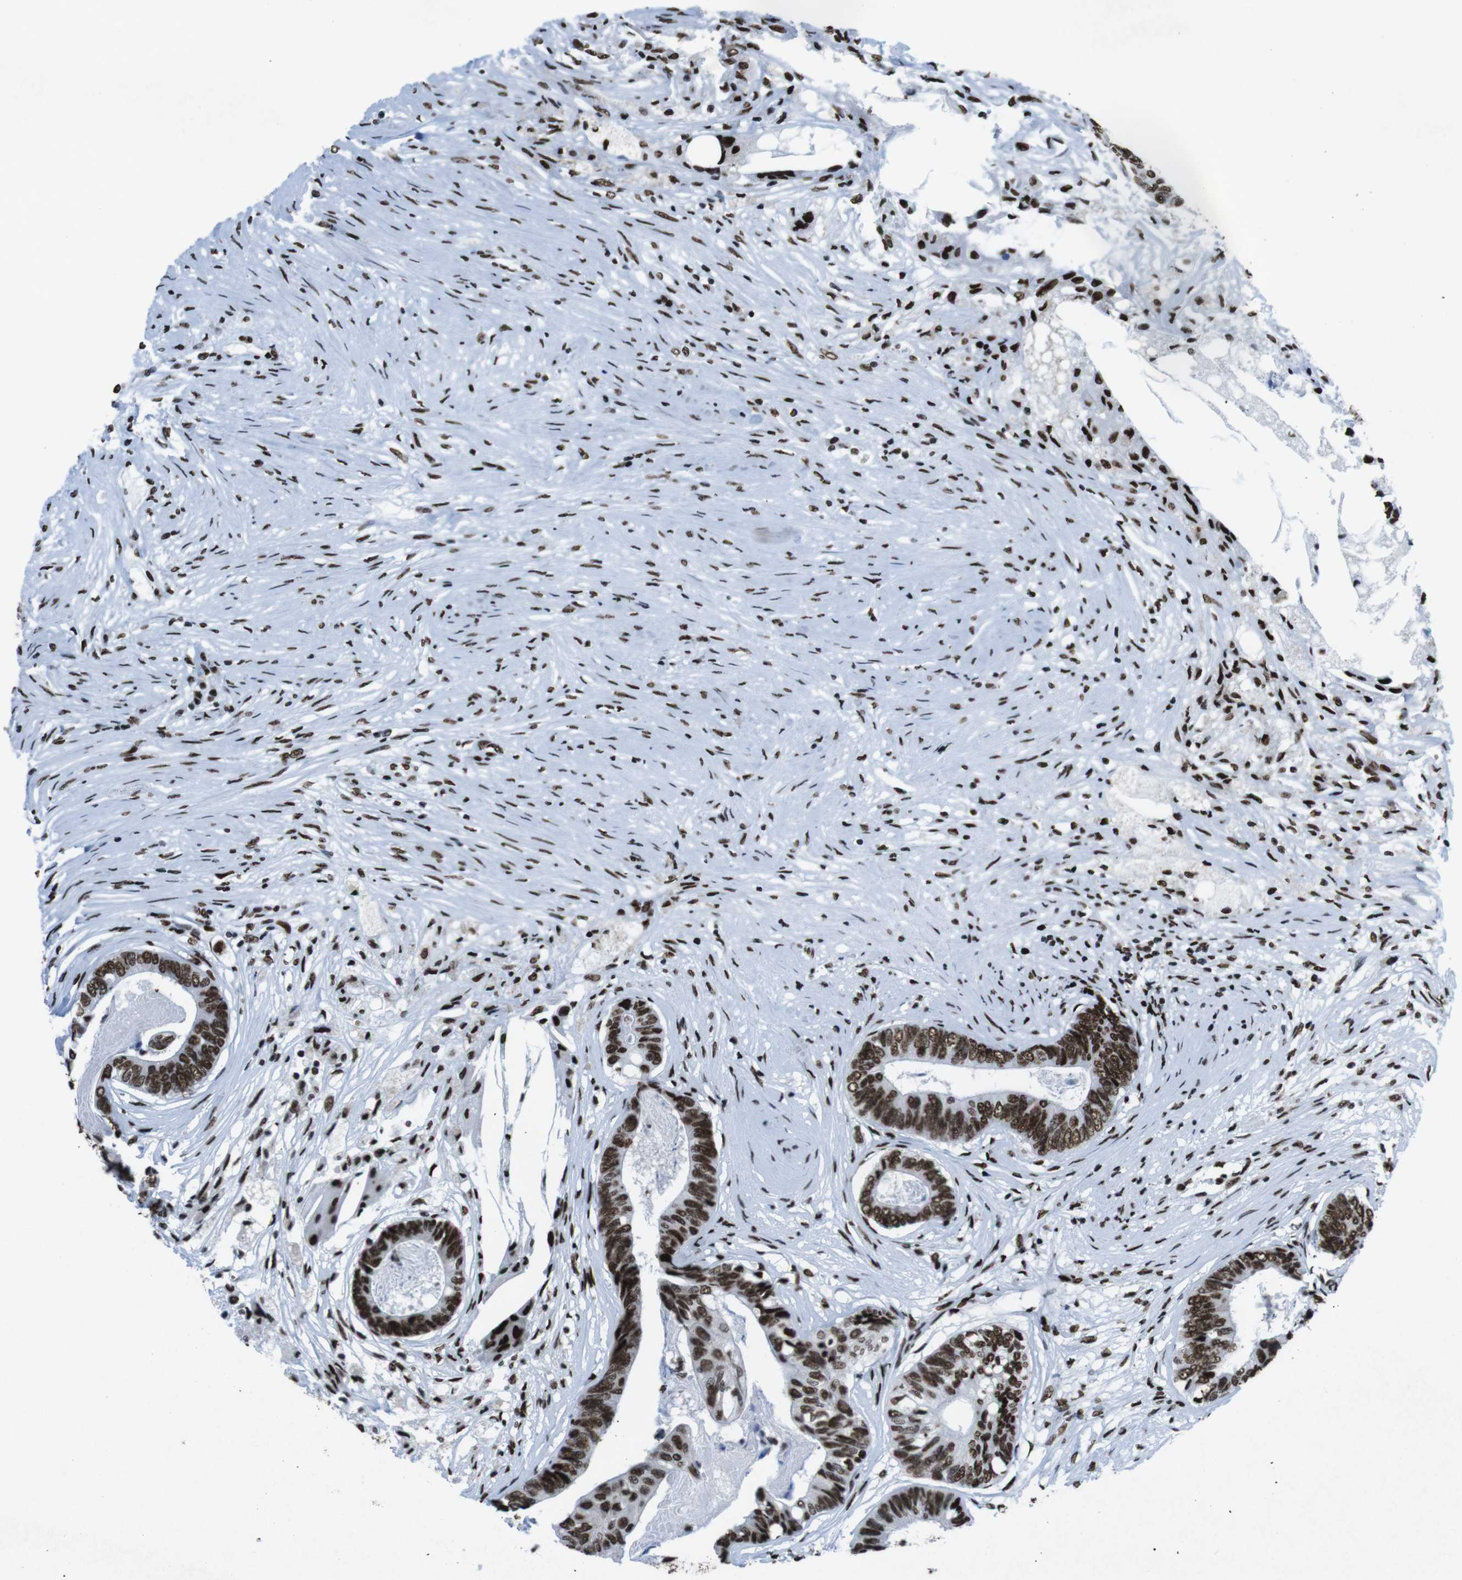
{"staining": {"intensity": "strong", "quantity": ">75%", "location": "nuclear"}, "tissue": "colorectal cancer", "cell_type": "Tumor cells", "image_type": "cancer", "snomed": [{"axis": "morphology", "description": "Adenocarcinoma, NOS"}, {"axis": "topography", "description": "Rectum"}], "caption": "The image displays staining of colorectal cancer (adenocarcinoma), revealing strong nuclear protein expression (brown color) within tumor cells.", "gene": "CITED2", "patient": {"sex": "male", "age": 63}}